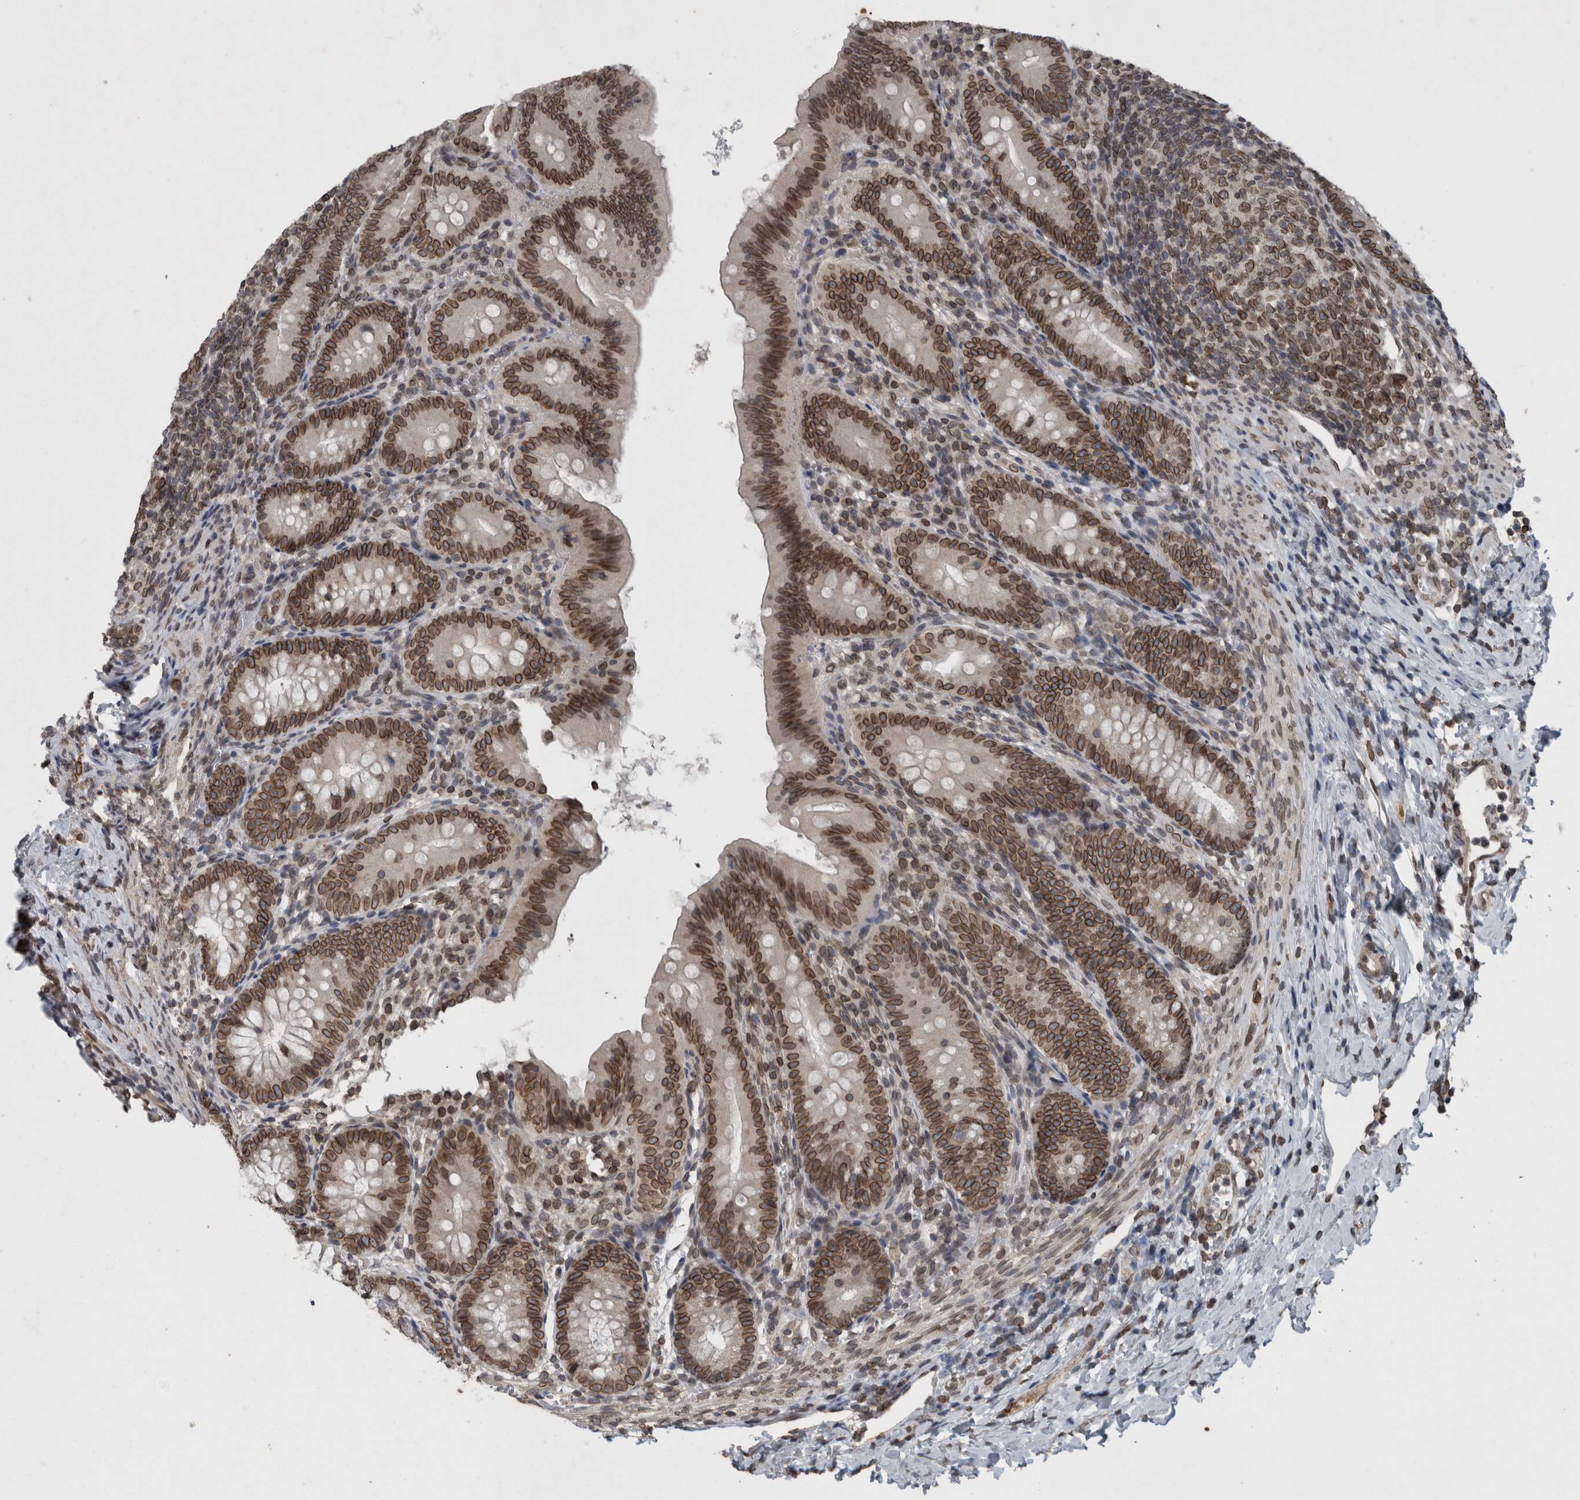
{"staining": {"intensity": "strong", "quantity": ">75%", "location": "cytoplasmic/membranous,nuclear"}, "tissue": "appendix", "cell_type": "Glandular cells", "image_type": "normal", "snomed": [{"axis": "morphology", "description": "Normal tissue, NOS"}, {"axis": "topography", "description": "Appendix"}], "caption": "An immunohistochemistry (IHC) micrograph of normal tissue is shown. Protein staining in brown labels strong cytoplasmic/membranous,nuclear positivity in appendix within glandular cells.", "gene": "RANBP2", "patient": {"sex": "male", "age": 1}}